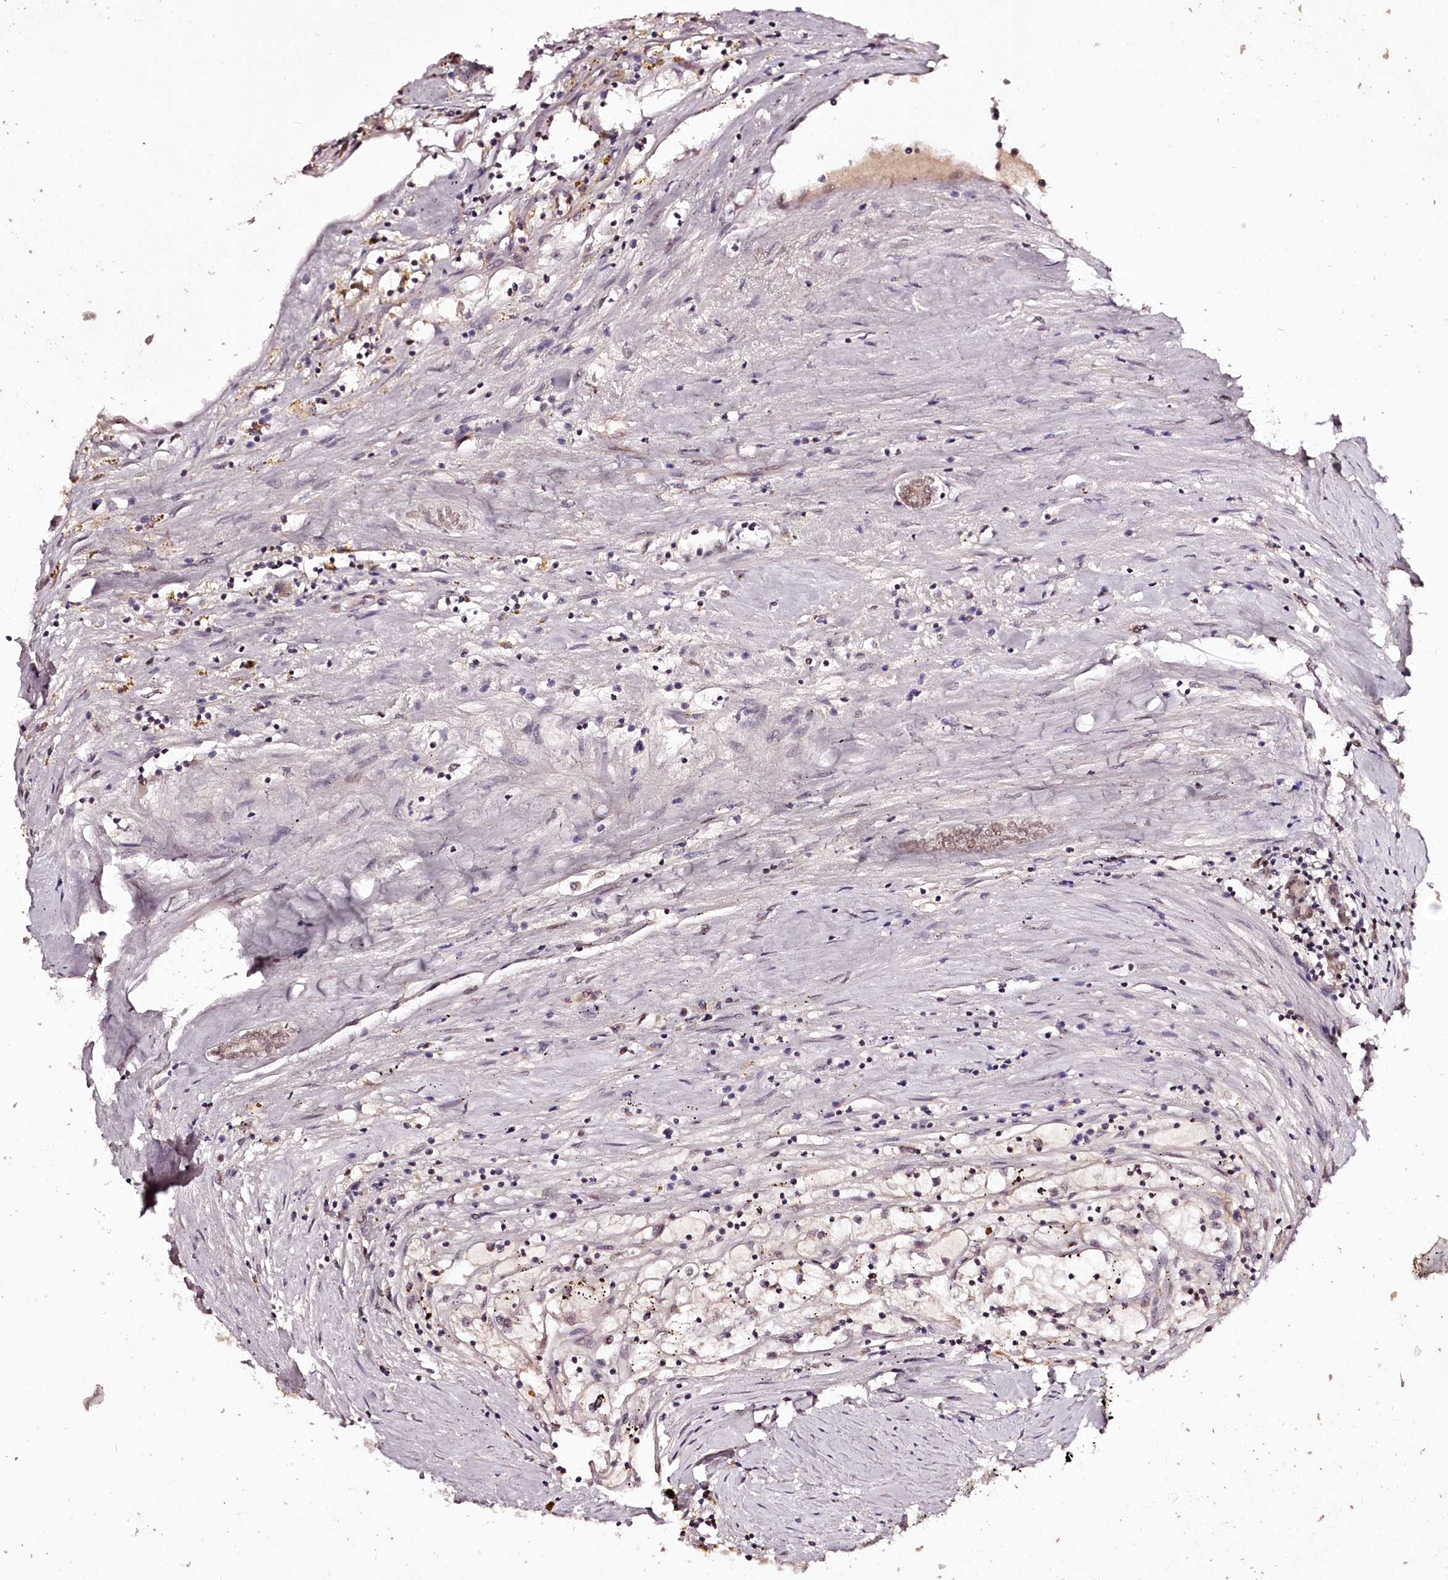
{"staining": {"intensity": "weak", "quantity": "<25%", "location": "nuclear"}, "tissue": "renal cancer", "cell_type": "Tumor cells", "image_type": "cancer", "snomed": [{"axis": "morphology", "description": "Adenocarcinoma, NOS"}, {"axis": "topography", "description": "Kidney"}], "caption": "Immunohistochemistry (IHC) histopathology image of neoplastic tissue: human renal adenocarcinoma stained with DAB (3,3'-diaminobenzidine) exhibits no significant protein positivity in tumor cells.", "gene": "TTC33", "patient": {"sex": "male", "age": 56}}